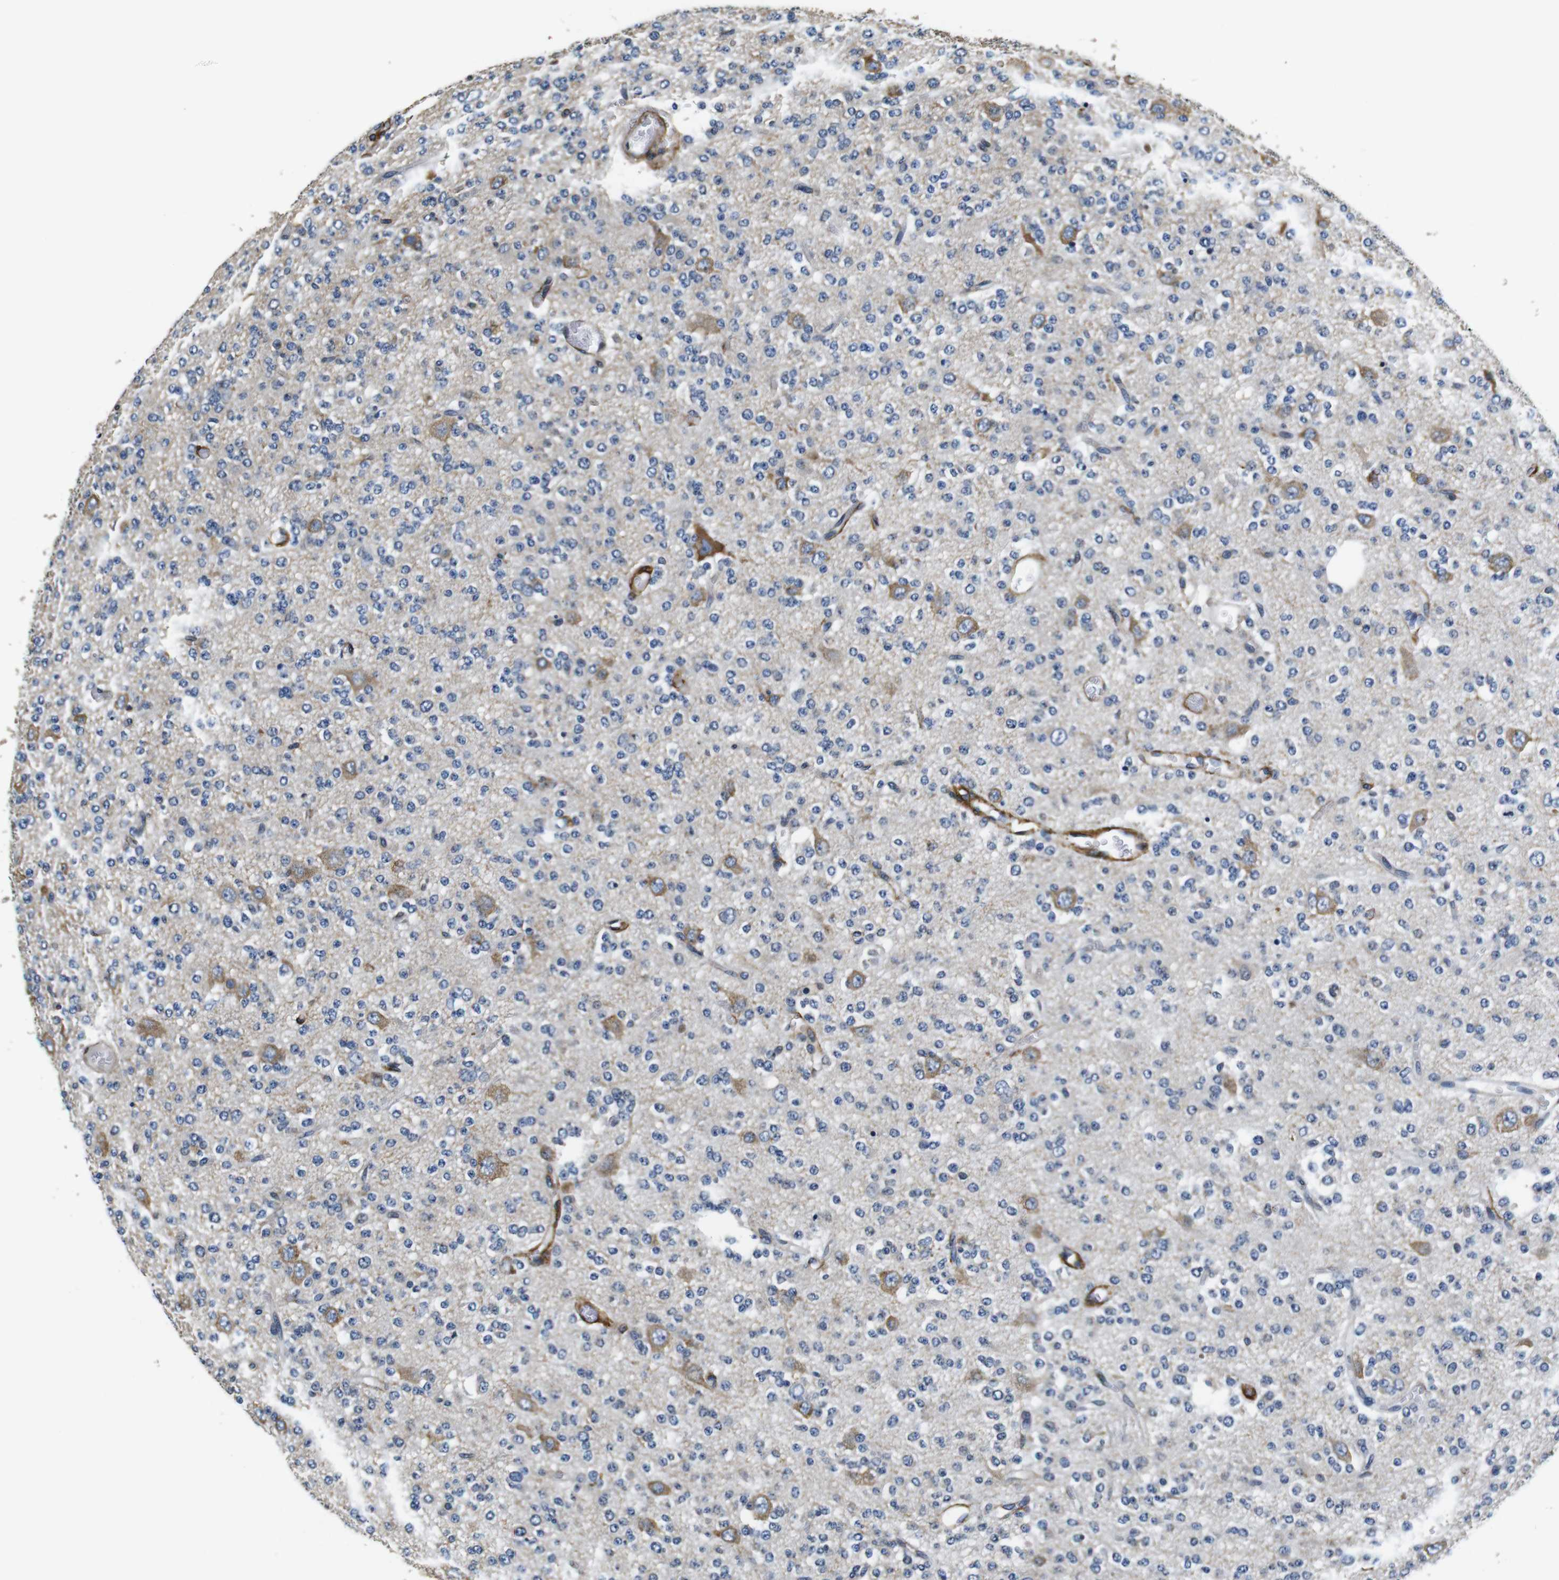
{"staining": {"intensity": "negative", "quantity": "none", "location": "none"}, "tissue": "glioma", "cell_type": "Tumor cells", "image_type": "cancer", "snomed": [{"axis": "morphology", "description": "Glioma, malignant, Low grade"}, {"axis": "topography", "description": "Brain"}], "caption": "An image of human malignant glioma (low-grade) is negative for staining in tumor cells. (DAB IHC visualized using brightfield microscopy, high magnification).", "gene": "COL1A1", "patient": {"sex": "male", "age": 38}}